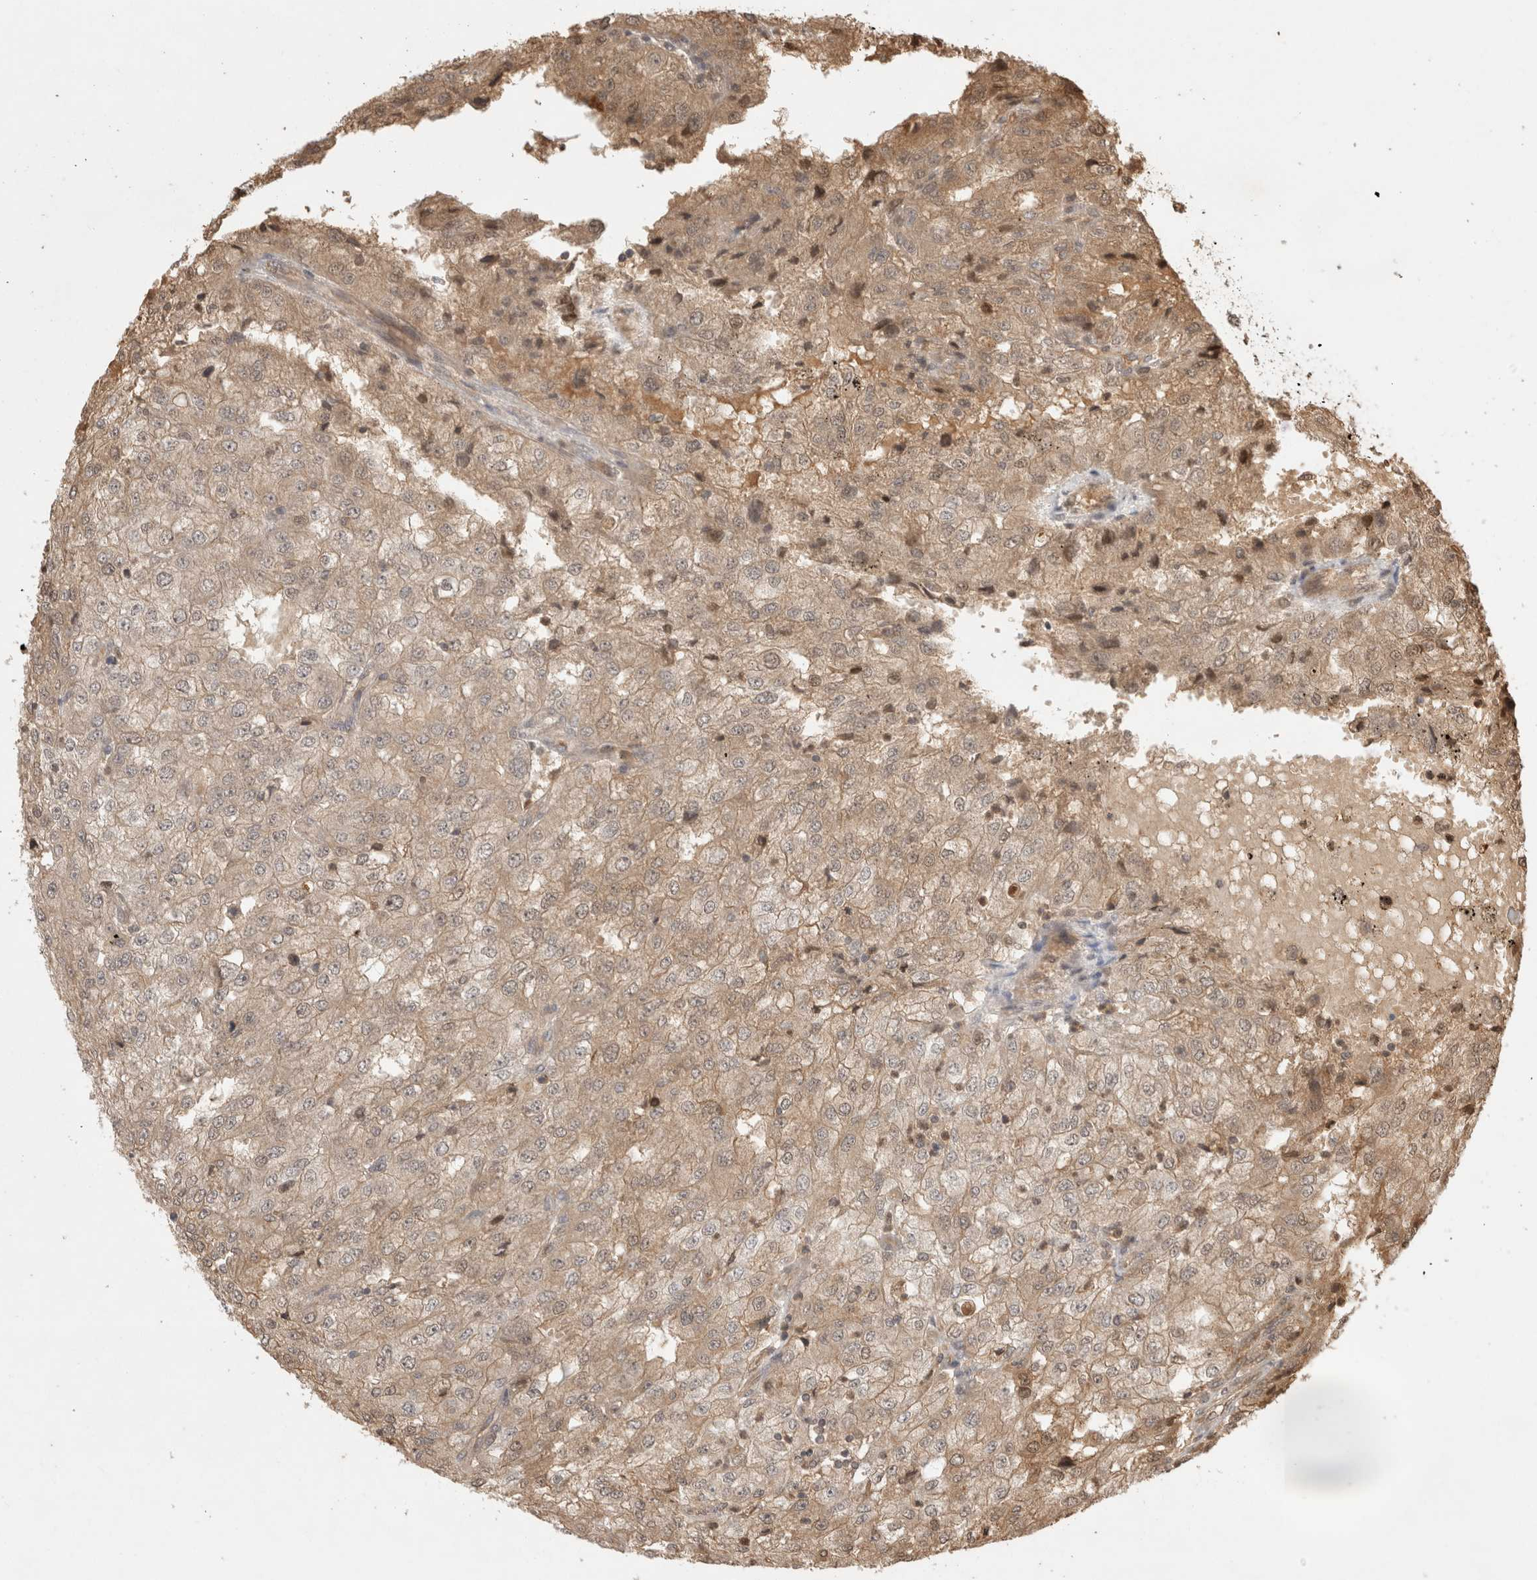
{"staining": {"intensity": "weak", "quantity": ">75%", "location": "cytoplasmic/membranous"}, "tissue": "renal cancer", "cell_type": "Tumor cells", "image_type": "cancer", "snomed": [{"axis": "morphology", "description": "Adenocarcinoma, NOS"}, {"axis": "topography", "description": "Kidney"}], "caption": "A high-resolution image shows immunohistochemistry (IHC) staining of adenocarcinoma (renal), which reveals weak cytoplasmic/membranous expression in approximately >75% of tumor cells.", "gene": "PRMT3", "patient": {"sex": "female", "age": 54}}